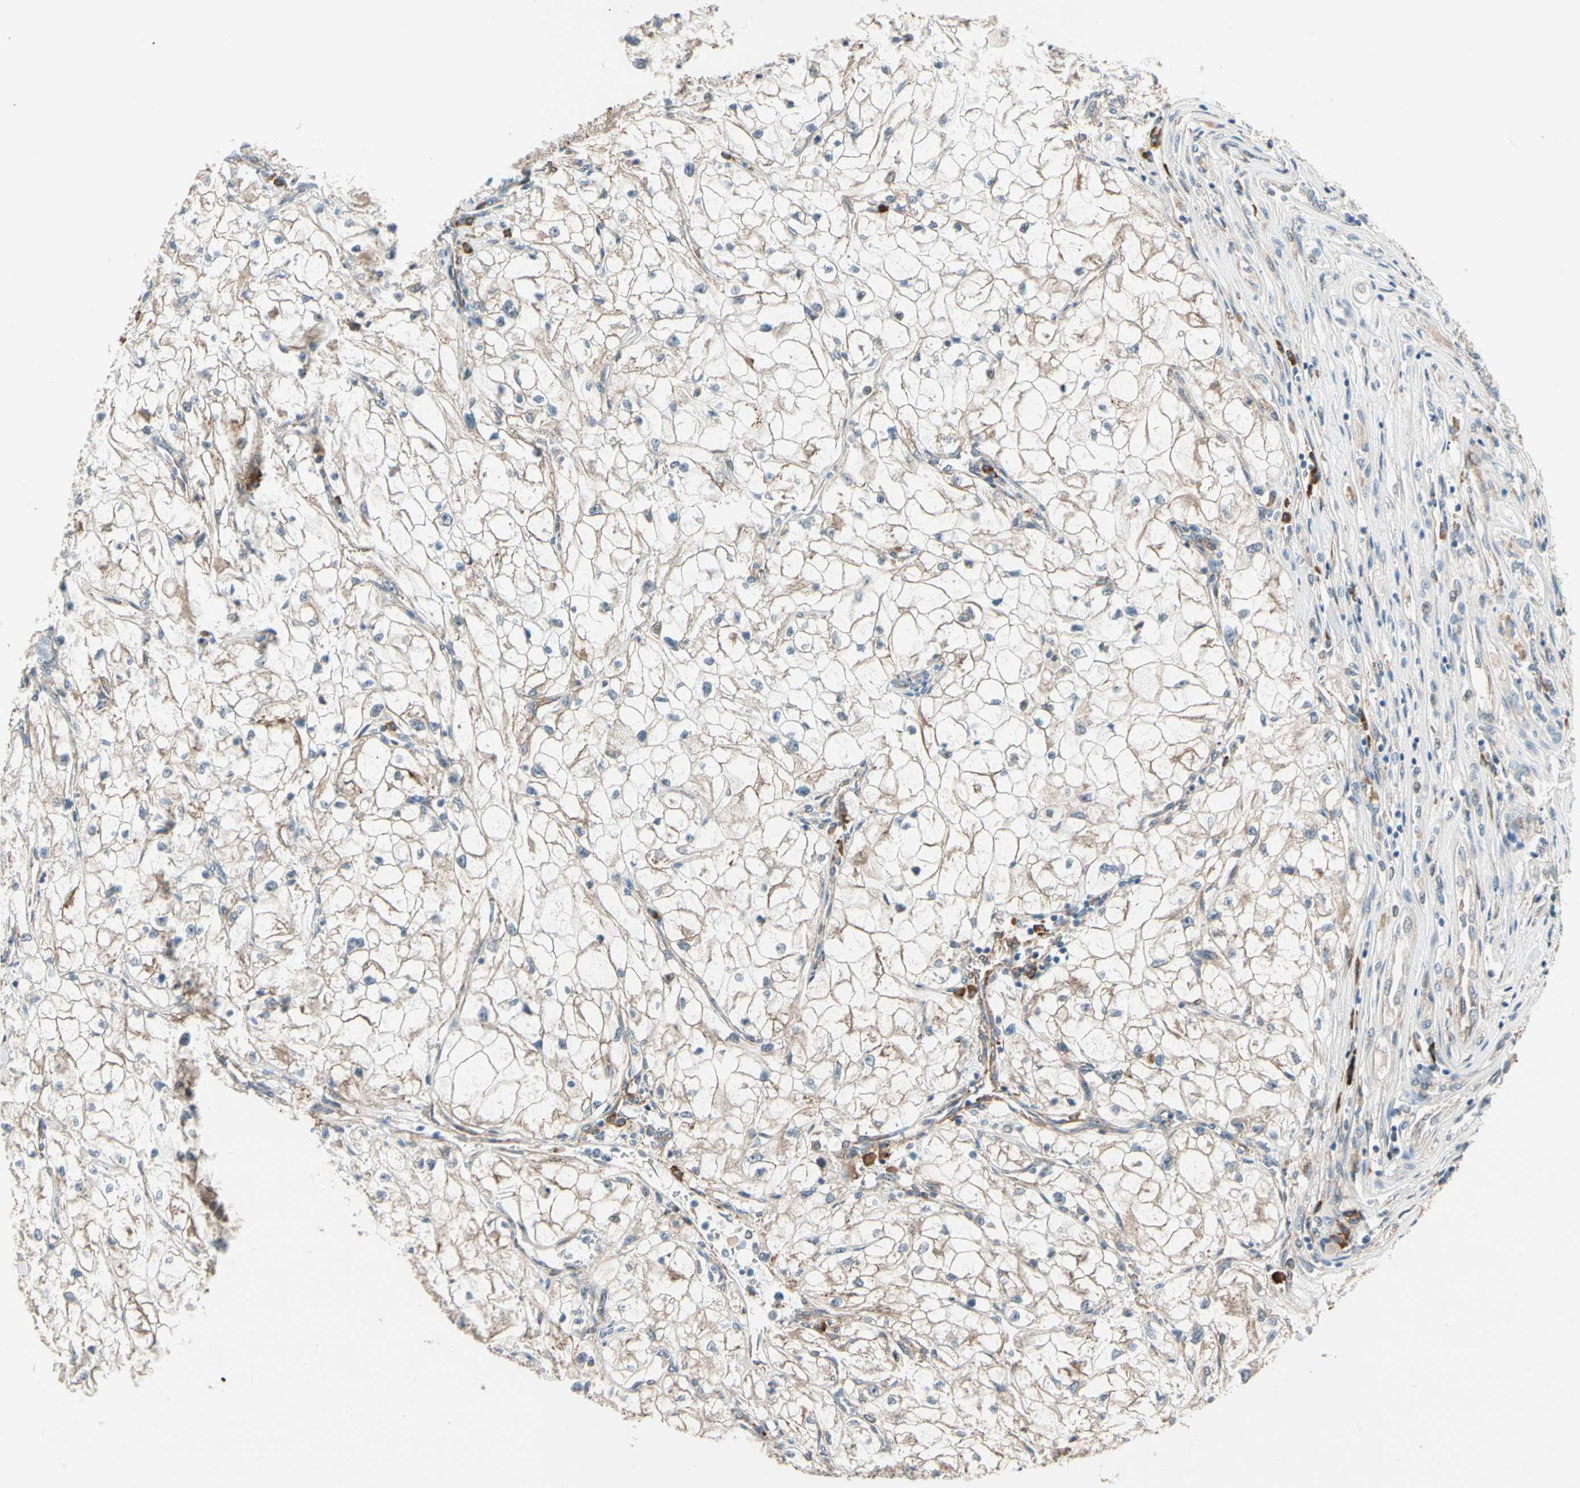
{"staining": {"intensity": "weak", "quantity": ">75%", "location": "cytoplasmic/membranous"}, "tissue": "renal cancer", "cell_type": "Tumor cells", "image_type": "cancer", "snomed": [{"axis": "morphology", "description": "Adenocarcinoma, NOS"}, {"axis": "topography", "description": "Kidney"}], "caption": "Adenocarcinoma (renal) stained with DAB (3,3'-diaminobenzidine) IHC shows low levels of weak cytoplasmic/membranous positivity in about >75% of tumor cells.", "gene": "LIMK2", "patient": {"sex": "female", "age": 70}}